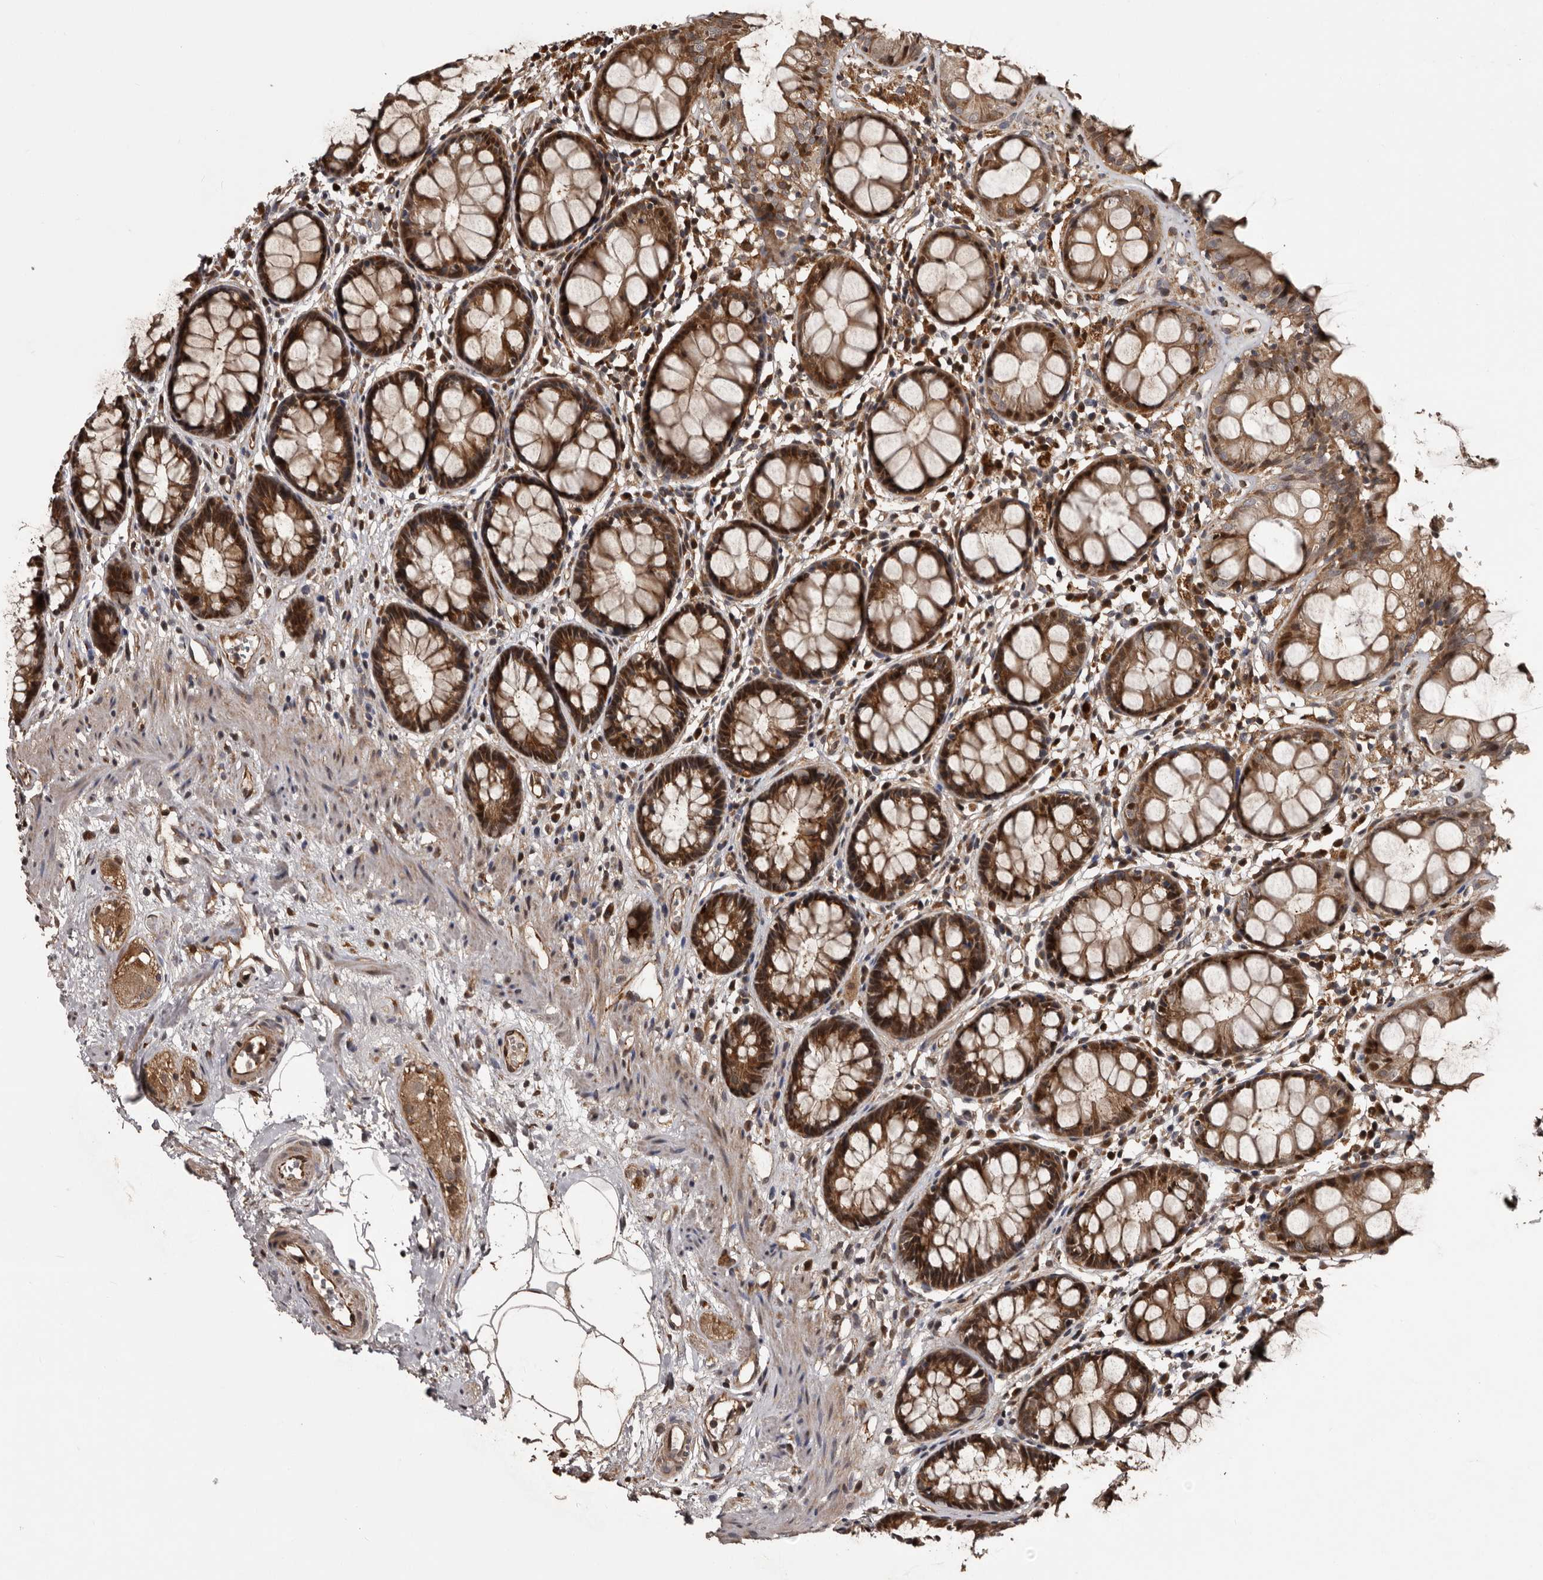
{"staining": {"intensity": "moderate", "quantity": ">75%", "location": "cytoplasmic/membranous,nuclear"}, "tissue": "rectum", "cell_type": "Glandular cells", "image_type": "normal", "snomed": [{"axis": "morphology", "description": "Normal tissue, NOS"}, {"axis": "topography", "description": "Rectum"}], "caption": "Protein expression analysis of normal human rectum reveals moderate cytoplasmic/membranous,nuclear positivity in approximately >75% of glandular cells.", "gene": "SERTAD4", "patient": {"sex": "male", "age": 64}}